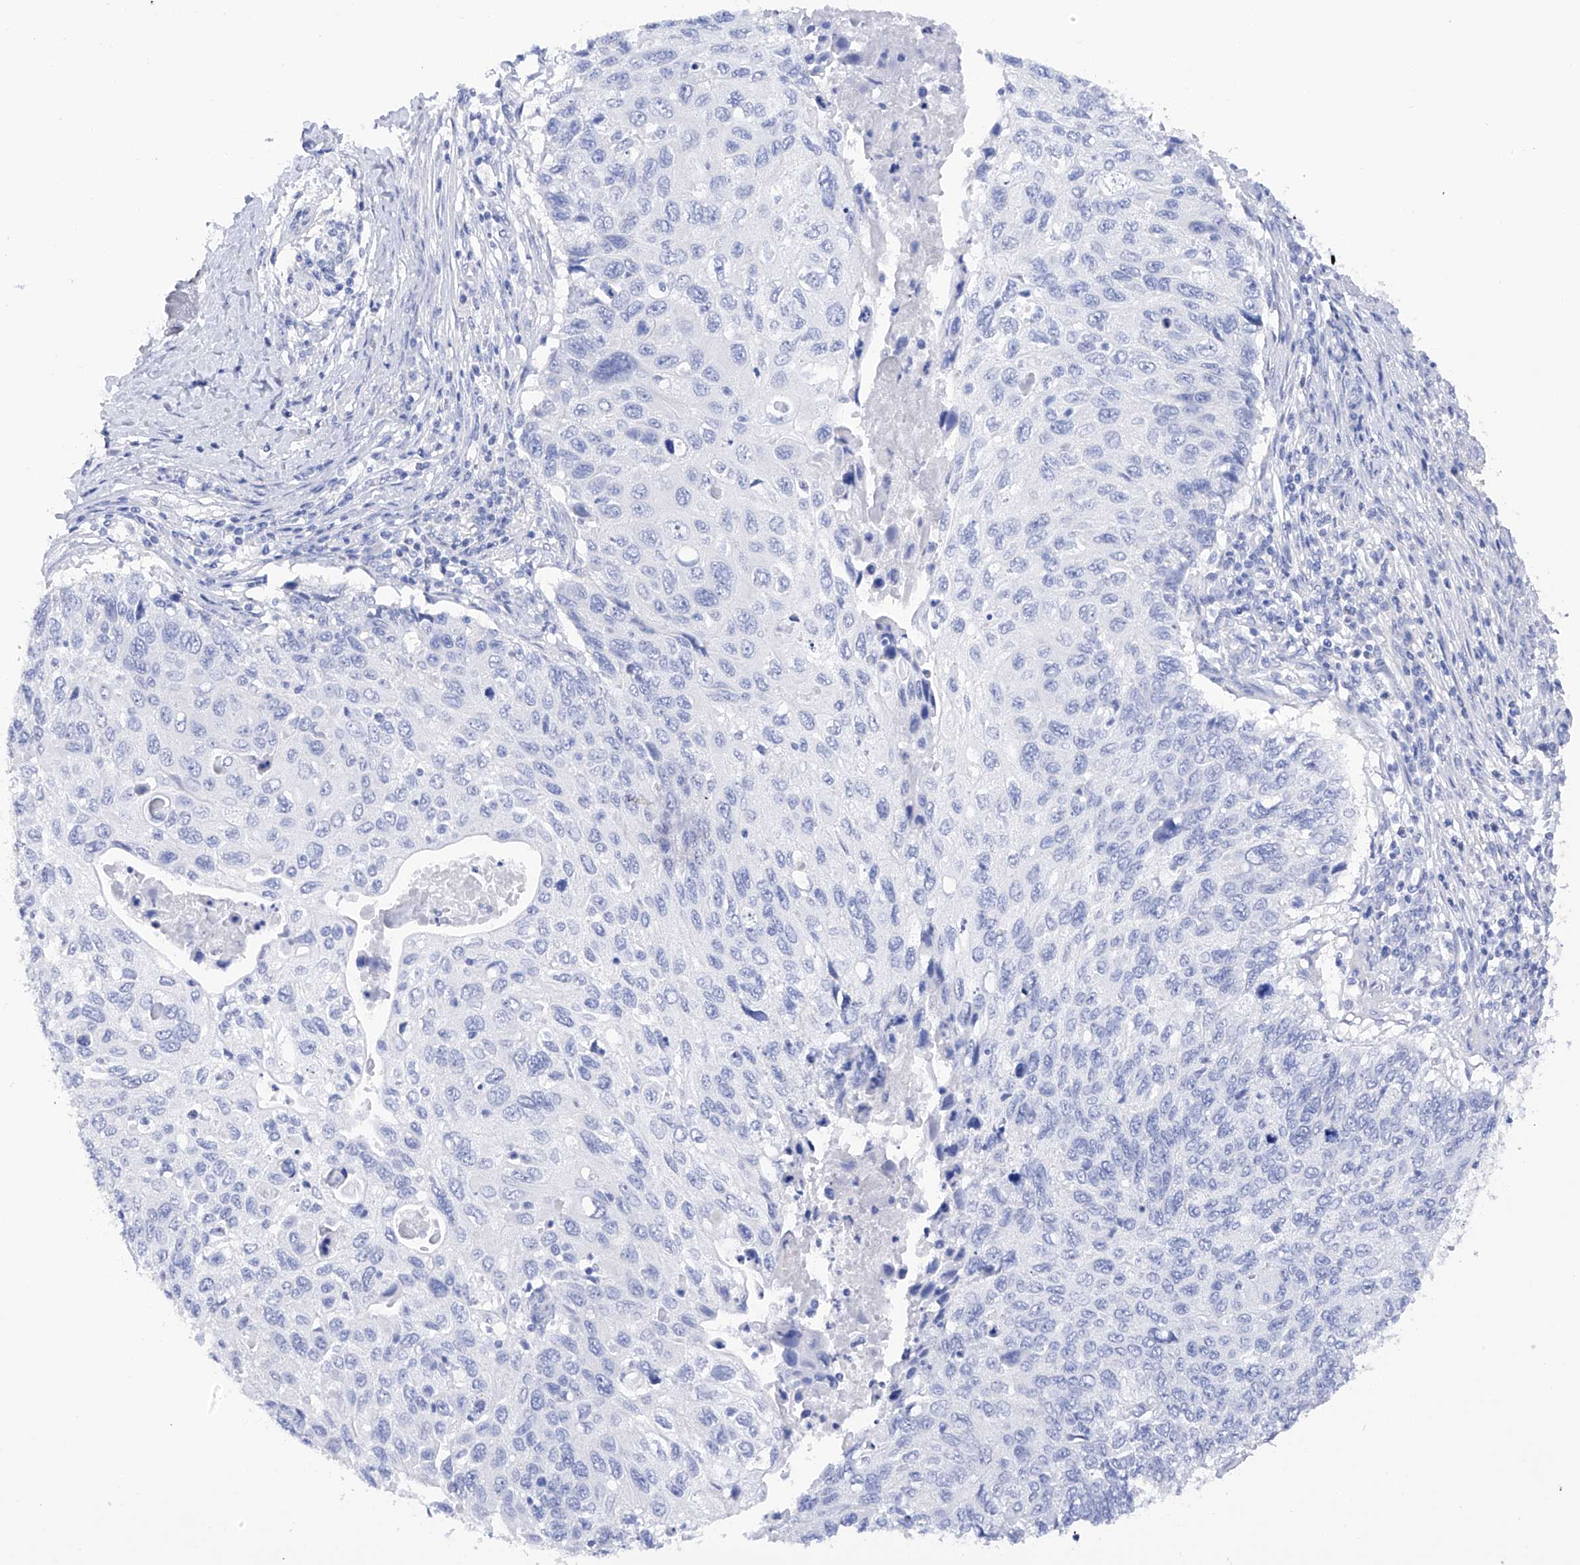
{"staining": {"intensity": "negative", "quantity": "none", "location": "none"}, "tissue": "cervical cancer", "cell_type": "Tumor cells", "image_type": "cancer", "snomed": [{"axis": "morphology", "description": "Squamous cell carcinoma, NOS"}, {"axis": "topography", "description": "Cervix"}], "caption": "Immunohistochemistry of cervical cancer displays no positivity in tumor cells.", "gene": "FLG", "patient": {"sex": "female", "age": 70}}